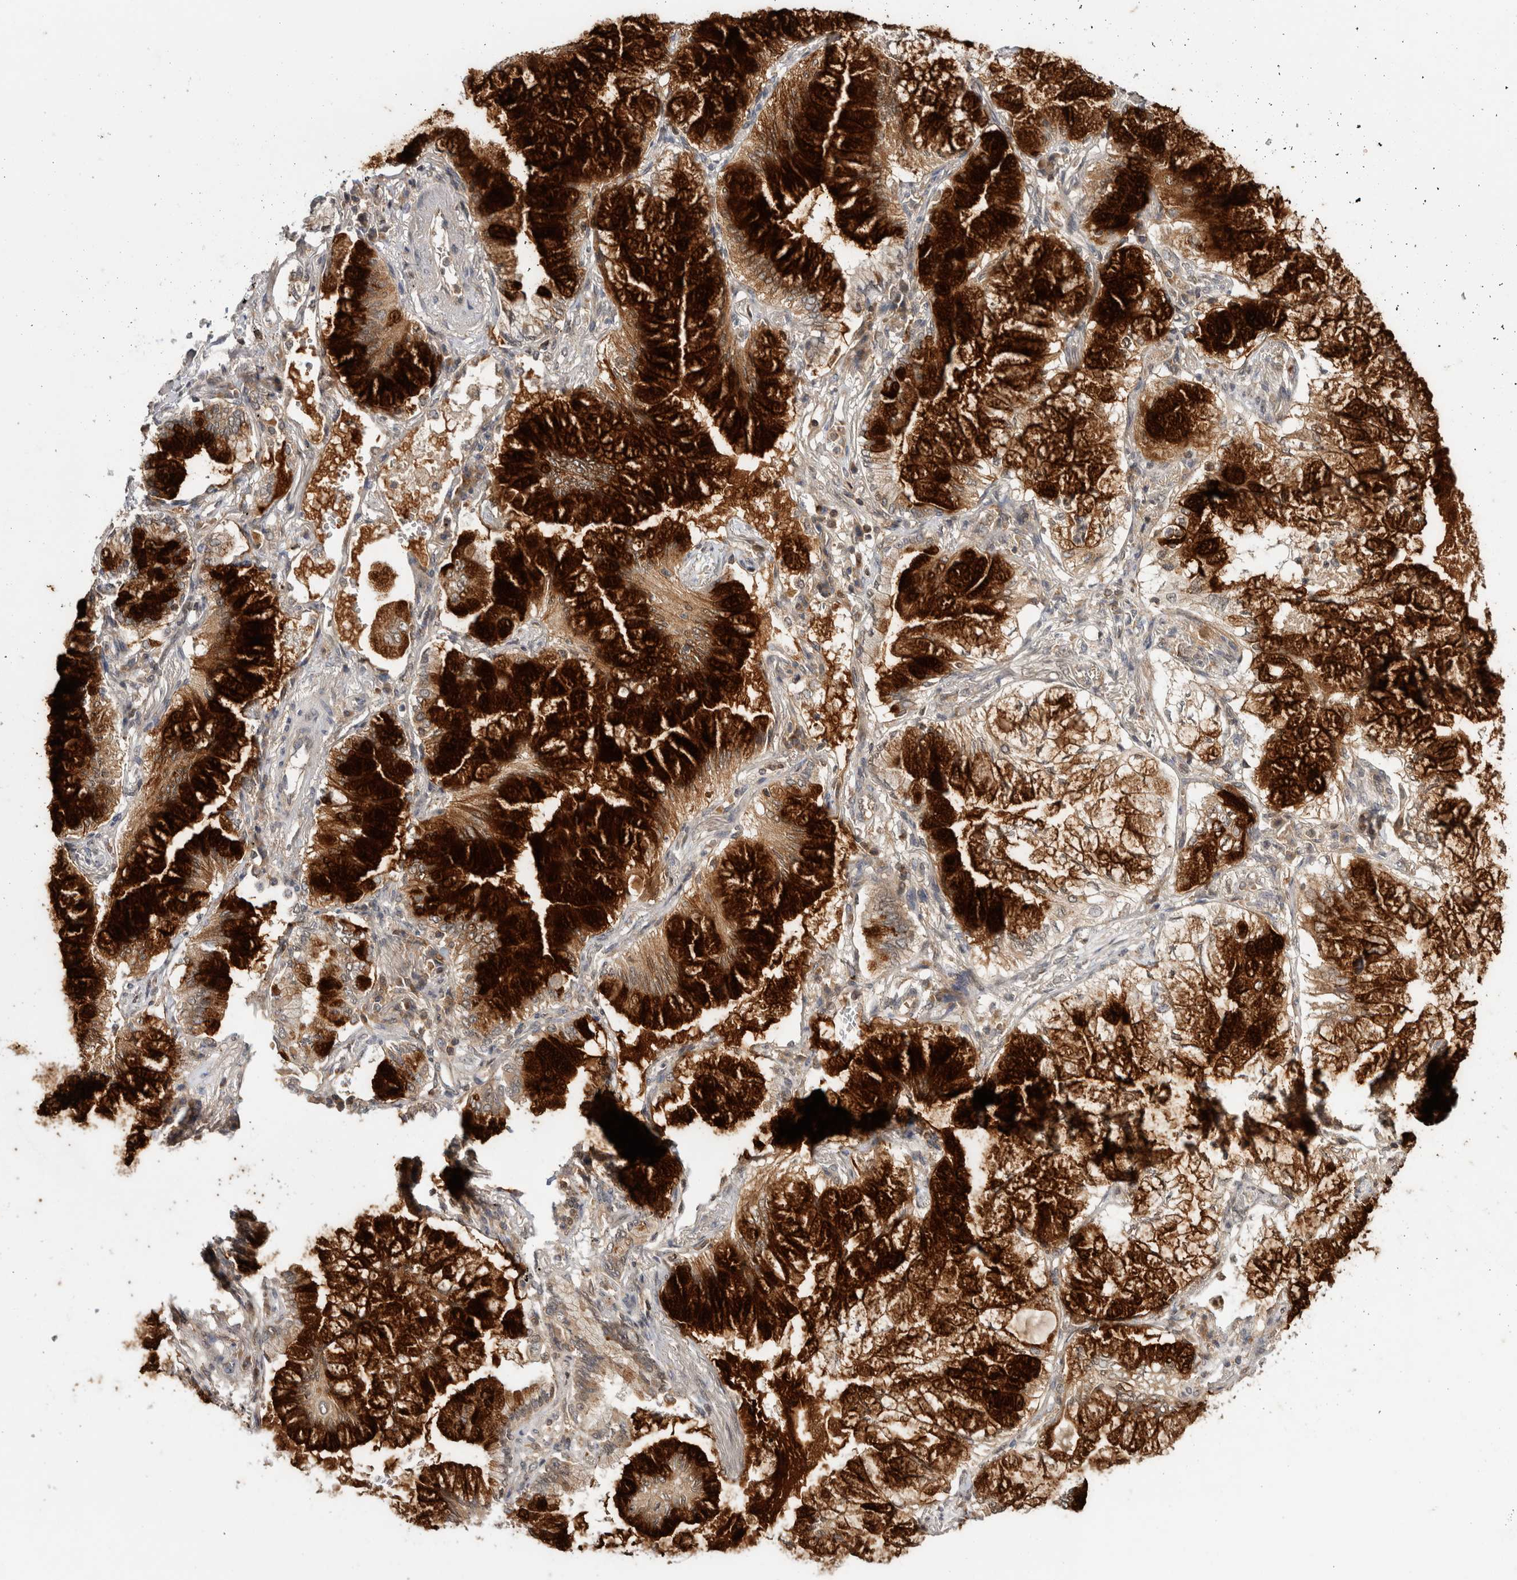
{"staining": {"intensity": "strong", "quantity": ">75%", "location": "cytoplasmic/membranous"}, "tissue": "lung cancer", "cell_type": "Tumor cells", "image_type": "cancer", "snomed": [{"axis": "morphology", "description": "Adenocarcinoma, NOS"}, {"axis": "topography", "description": "Lung"}], "caption": "Strong cytoplasmic/membranous positivity is appreciated in approximately >75% of tumor cells in adenocarcinoma (lung).", "gene": "HMOX2", "patient": {"sex": "female", "age": 70}}